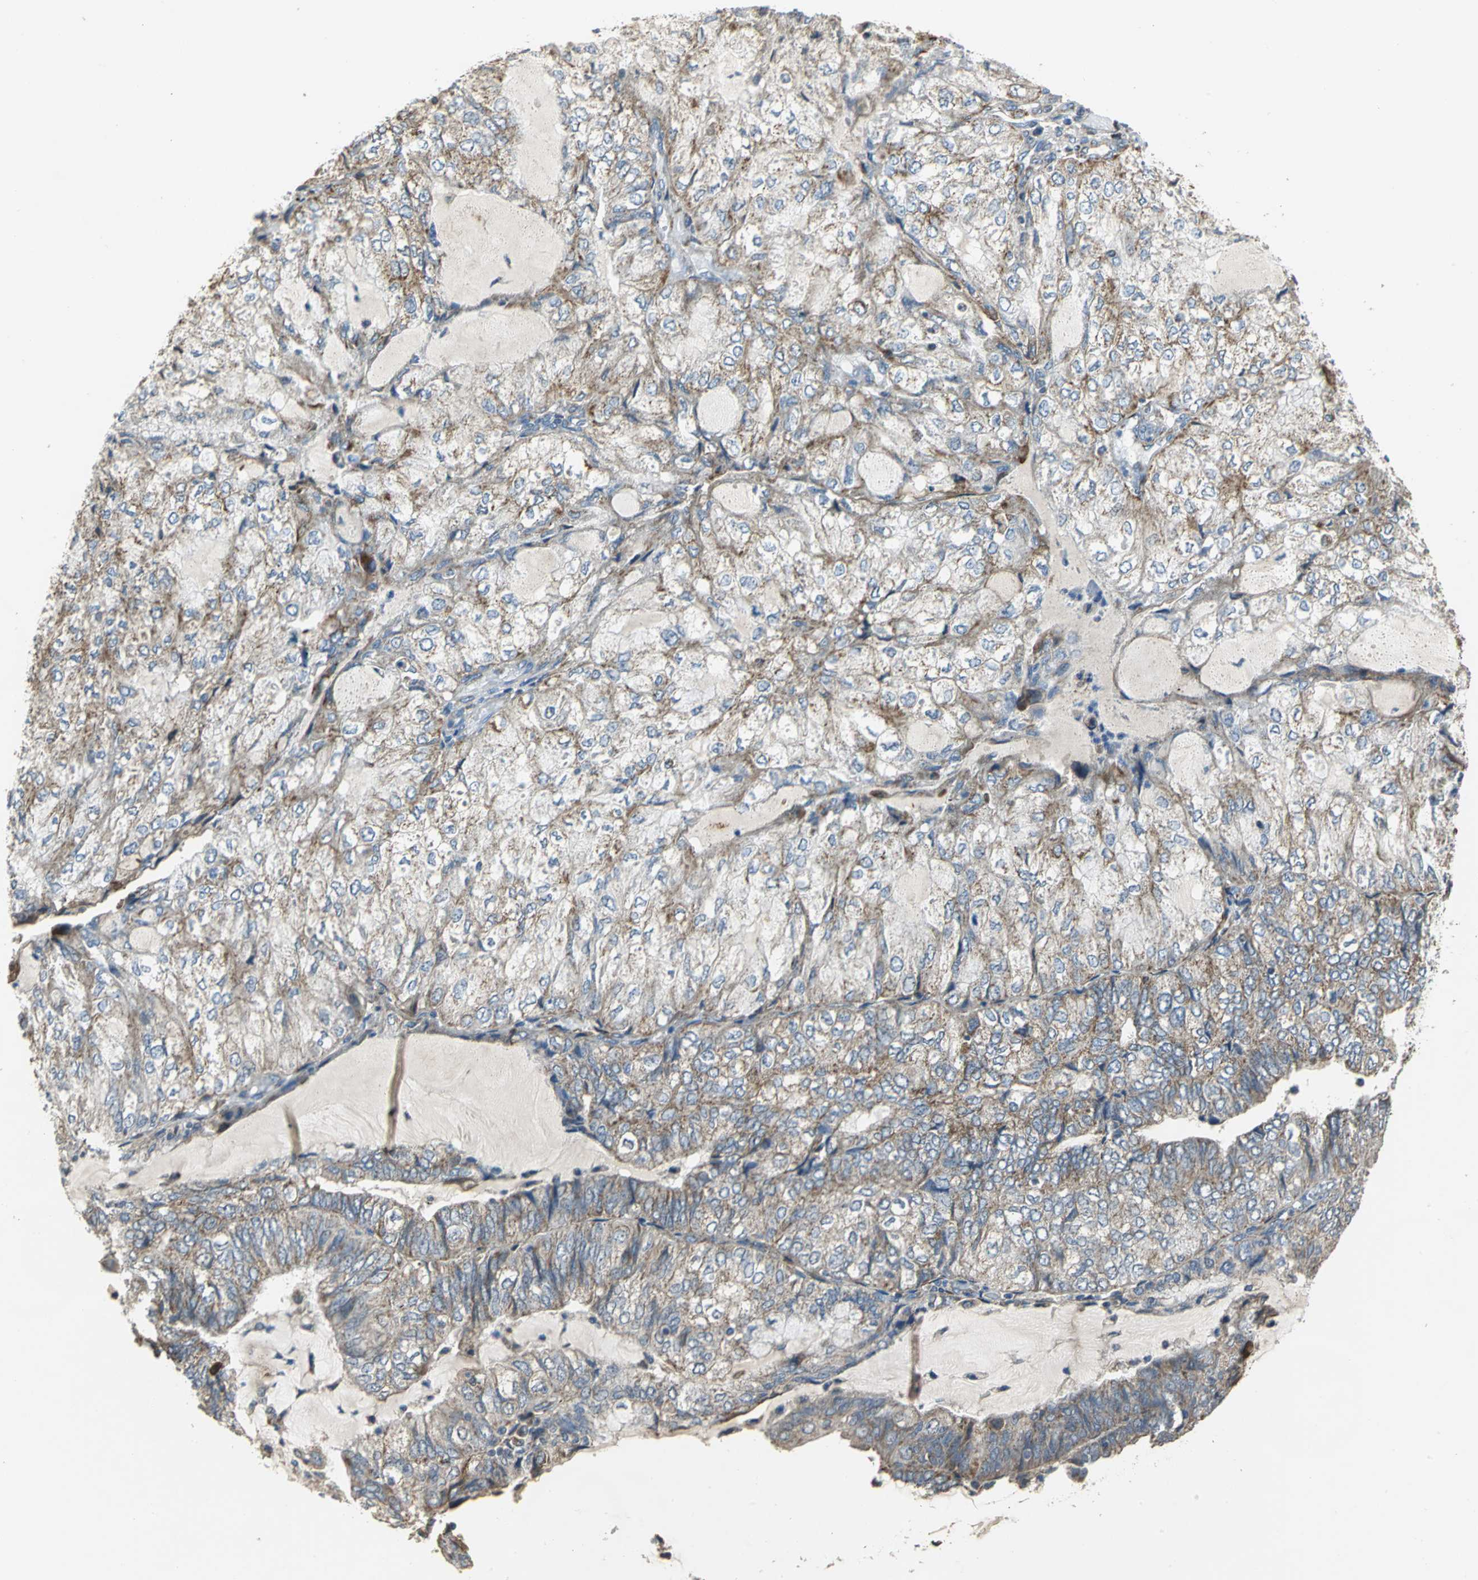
{"staining": {"intensity": "moderate", "quantity": "<25%", "location": "cytoplasmic/membranous"}, "tissue": "endometrial cancer", "cell_type": "Tumor cells", "image_type": "cancer", "snomed": [{"axis": "morphology", "description": "Adenocarcinoma, NOS"}, {"axis": "topography", "description": "Endometrium"}], "caption": "This histopathology image demonstrates endometrial adenocarcinoma stained with immunohistochemistry (IHC) to label a protein in brown. The cytoplasmic/membranous of tumor cells show moderate positivity for the protein. Nuclei are counter-stained blue.", "gene": "NDUFB5", "patient": {"sex": "female", "age": 81}}